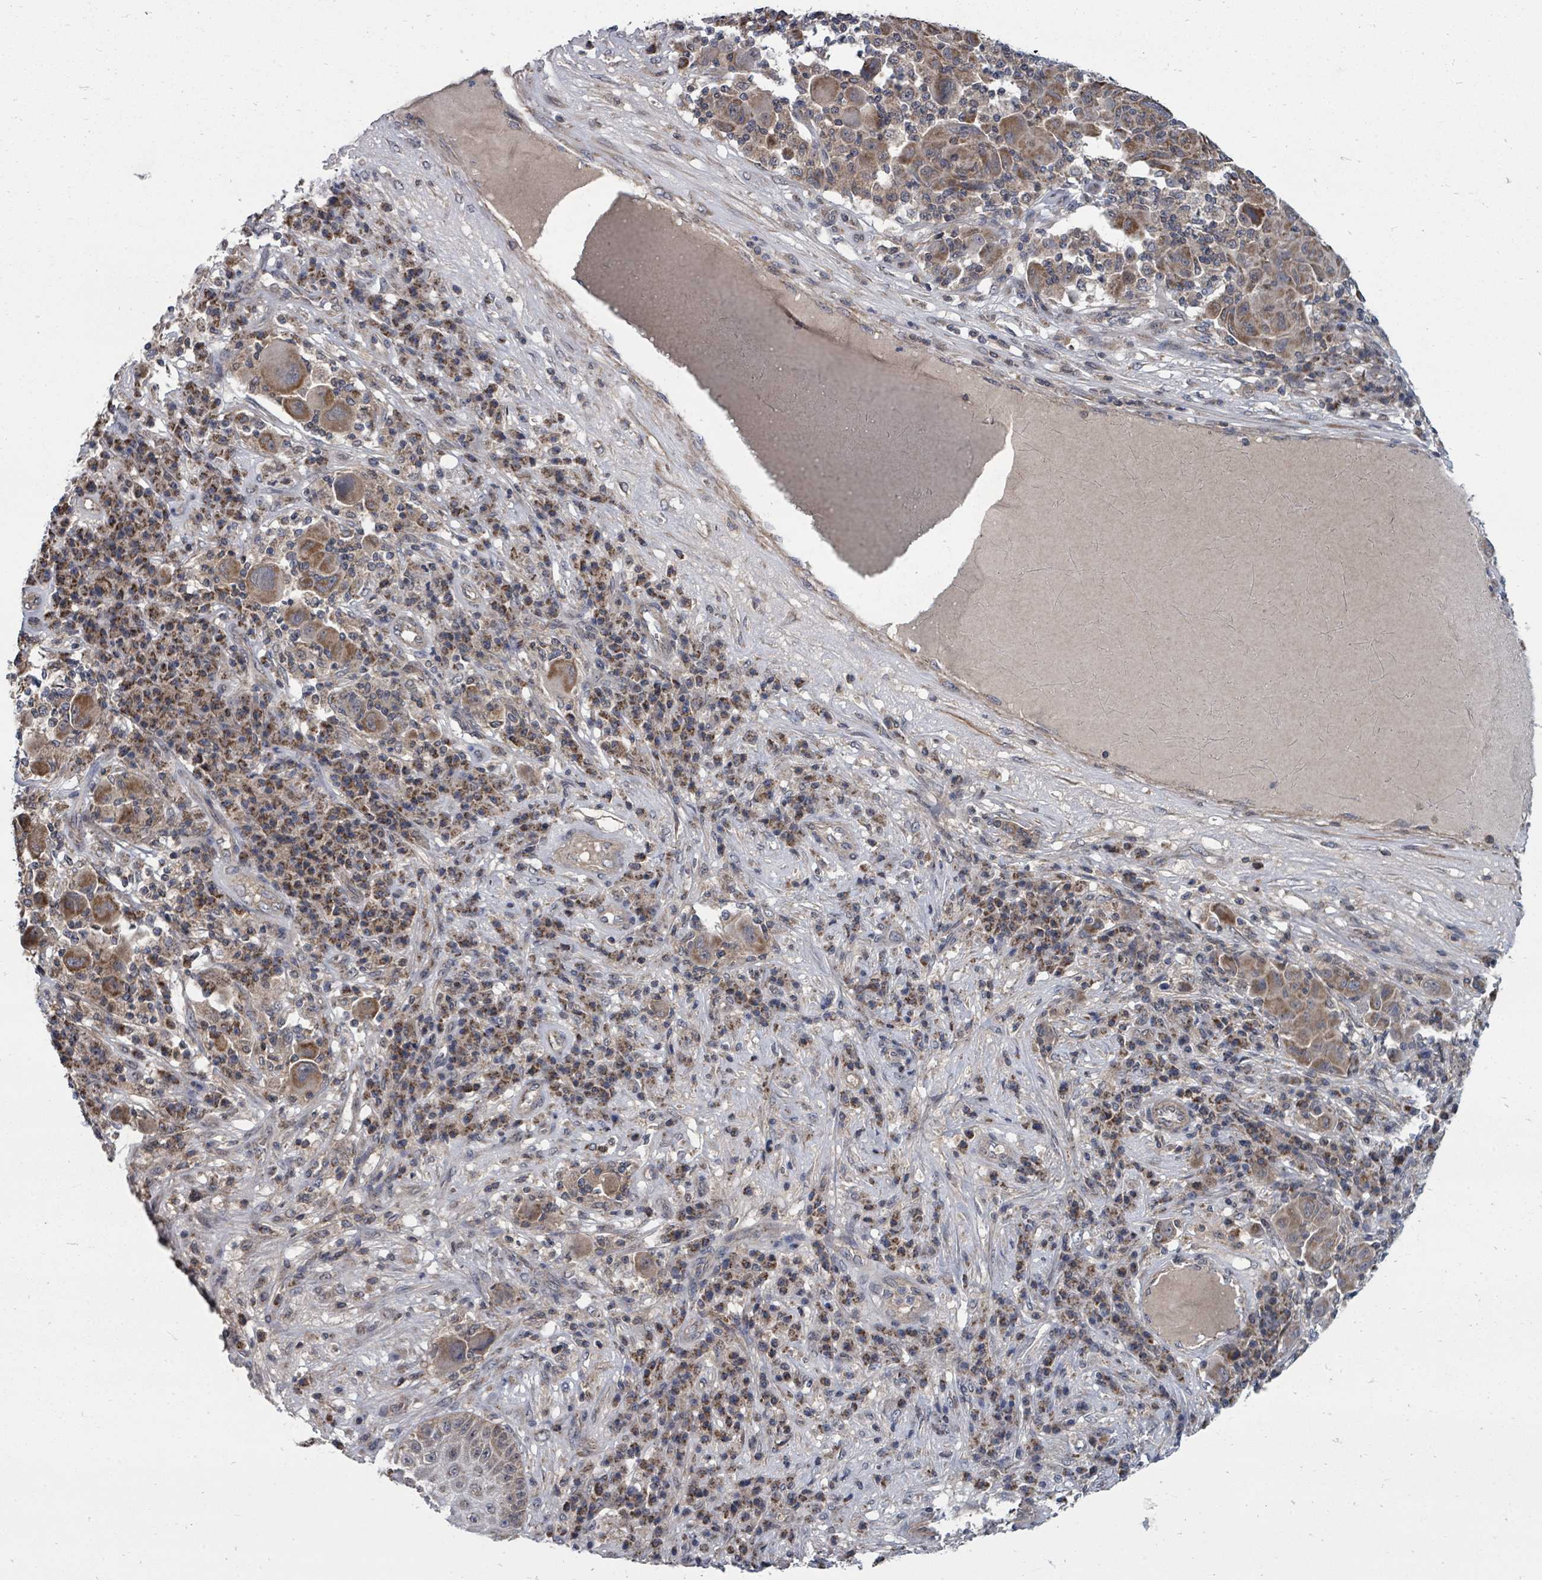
{"staining": {"intensity": "moderate", "quantity": ">75%", "location": "cytoplasmic/membranous"}, "tissue": "melanoma", "cell_type": "Tumor cells", "image_type": "cancer", "snomed": [{"axis": "morphology", "description": "Malignant melanoma, NOS"}, {"axis": "topography", "description": "Skin"}], "caption": "Melanoma stained for a protein (brown) demonstrates moderate cytoplasmic/membranous positive expression in about >75% of tumor cells.", "gene": "MAGOHB", "patient": {"sex": "male", "age": 53}}